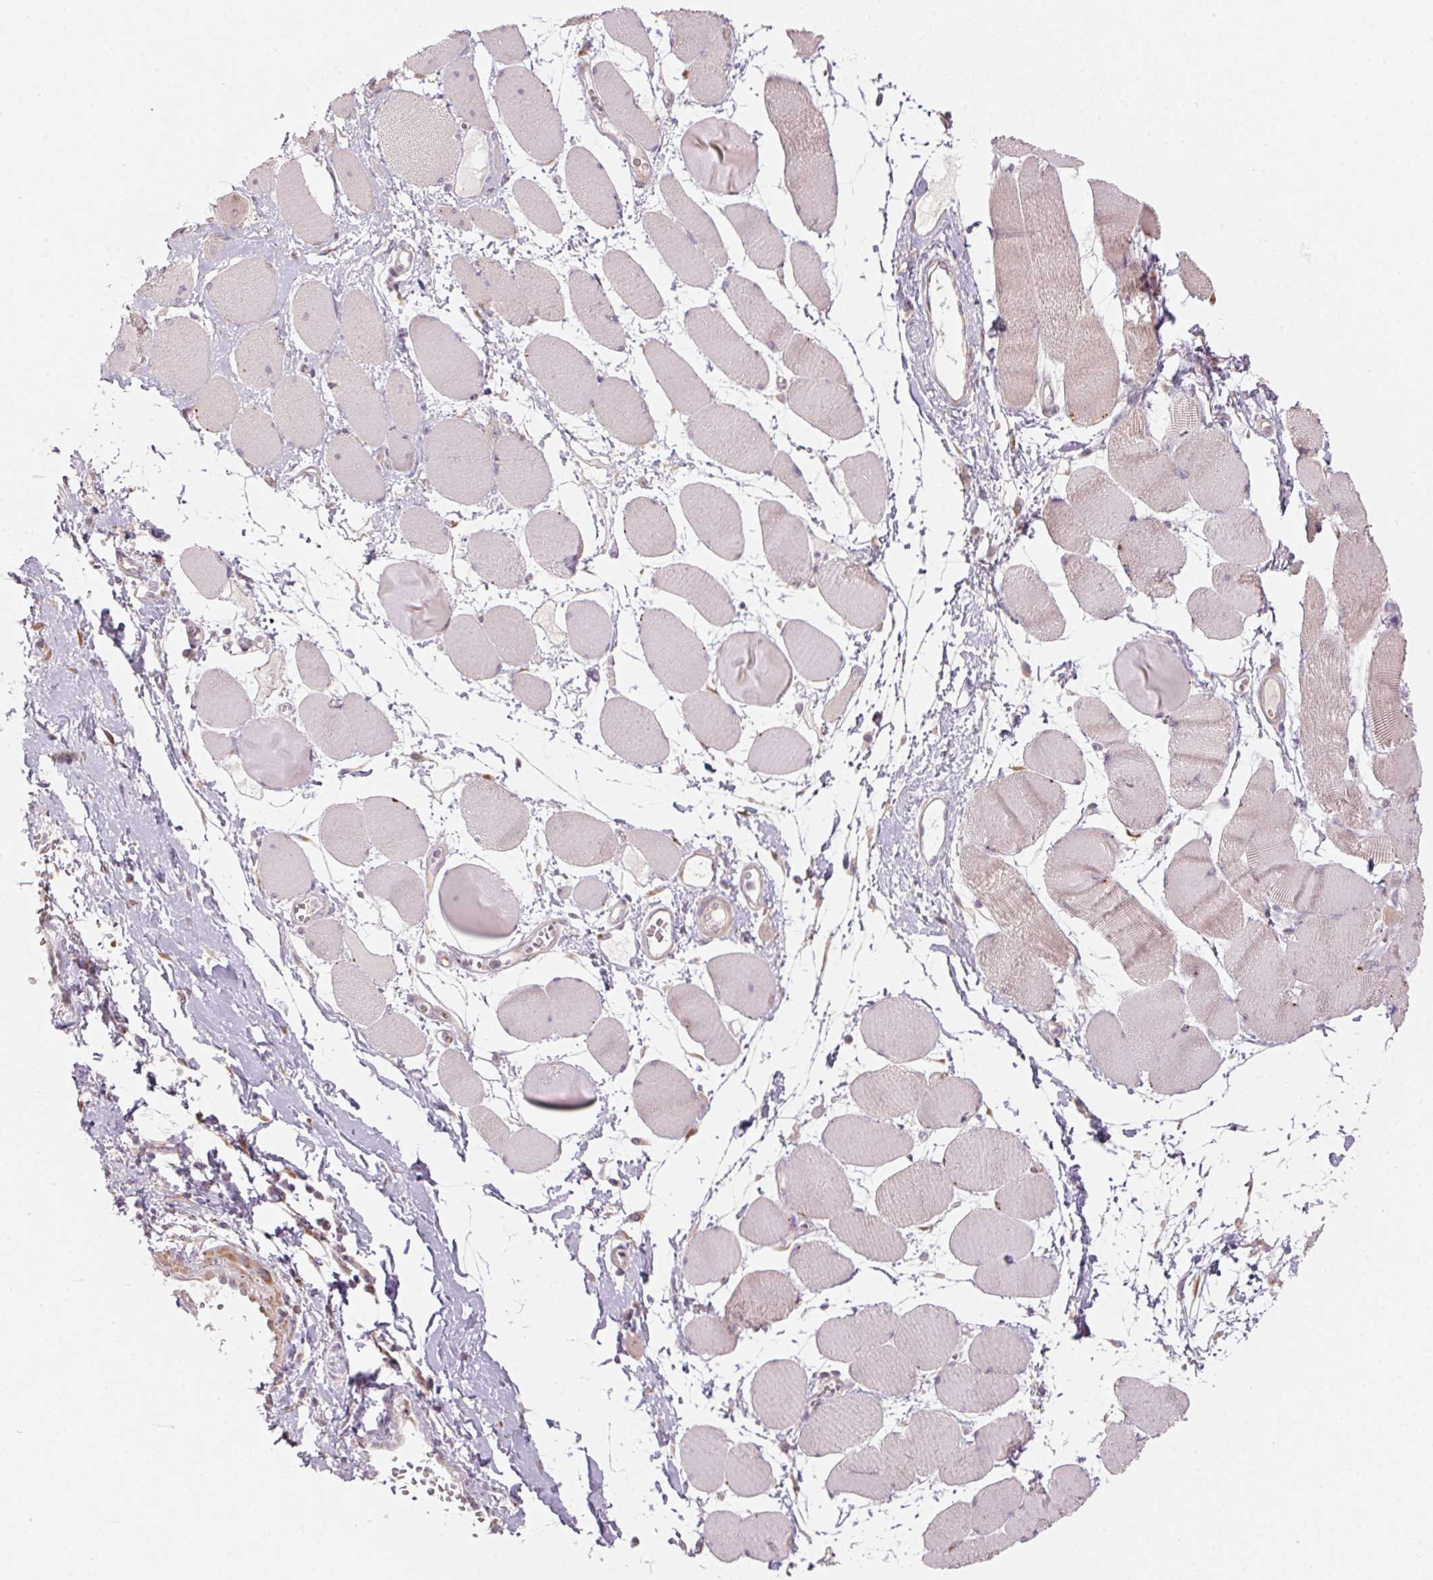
{"staining": {"intensity": "weak", "quantity": "25%-75%", "location": "cytoplasmic/membranous"}, "tissue": "skeletal muscle", "cell_type": "Myocytes", "image_type": "normal", "snomed": [{"axis": "morphology", "description": "Normal tissue, NOS"}, {"axis": "topography", "description": "Skeletal muscle"}], "caption": "An image showing weak cytoplasmic/membranous staining in about 25%-75% of myocytes in normal skeletal muscle, as visualized by brown immunohistochemical staining.", "gene": "BLOC1S2", "patient": {"sex": "female", "age": 75}}